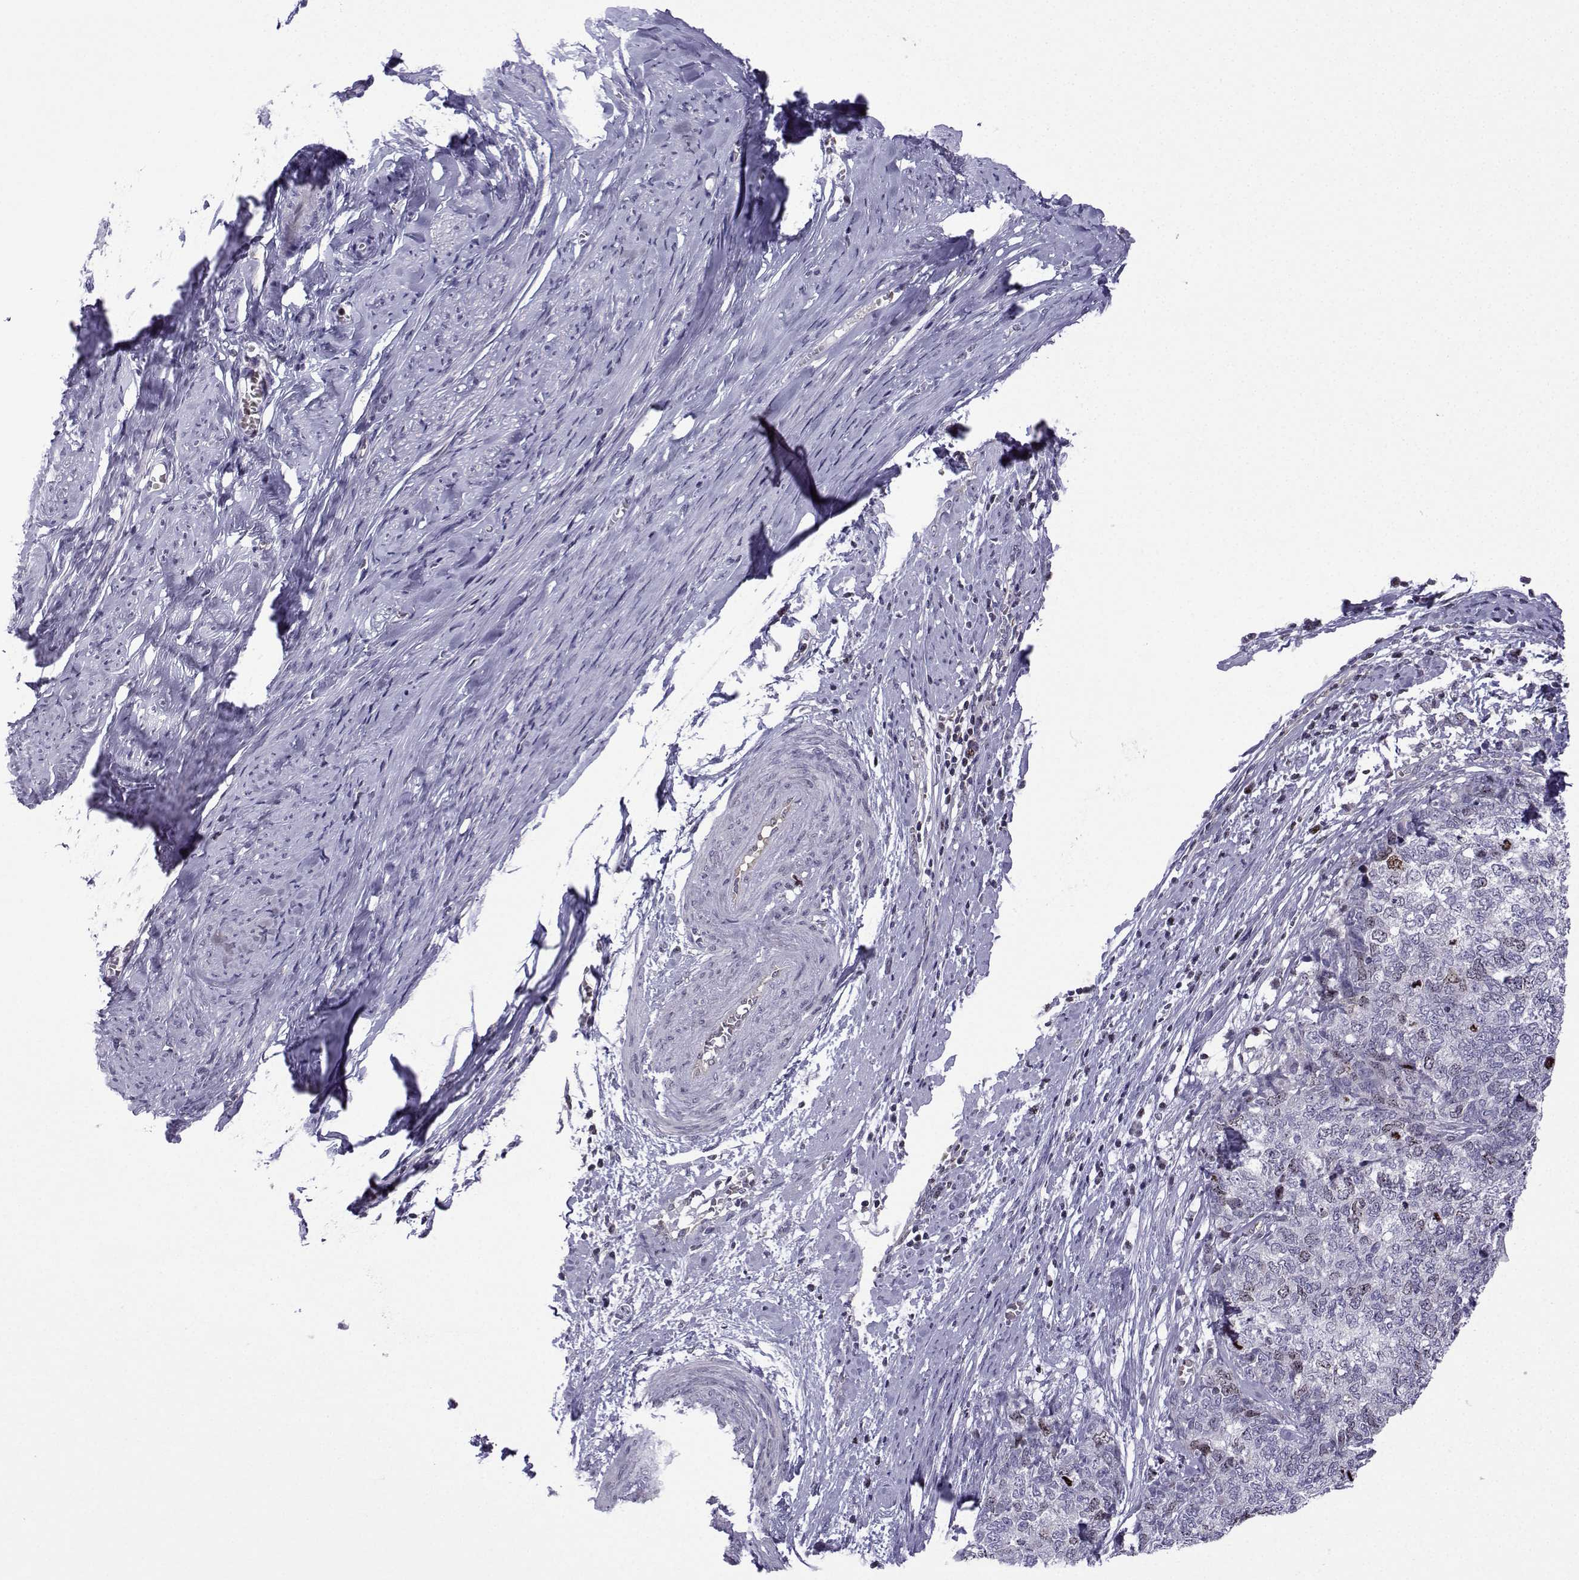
{"staining": {"intensity": "moderate", "quantity": "<25%", "location": "cytoplasmic/membranous,nuclear"}, "tissue": "cervical cancer", "cell_type": "Tumor cells", "image_type": "cancer", "snomed": [{"axis": "morphology", "description": "Squamous cell carcinoma, NOS"}, {"axis": "topography", "description": "Cervix"}], "caption": "Immunohistochemical staining of cervical squamous cell carcinoma exhibits moderate cytoplasmic/membranous and nuclear protein expression in about <25% of tumor cells. The staining is performed using DAB (3,3'-diaminobenzidine) brown chromogen to label protein expression. The nuclei are counter-stained blue using hematoxylin.", "gene": "INCENP", "patient": {"sex": "female", "age": 63}}